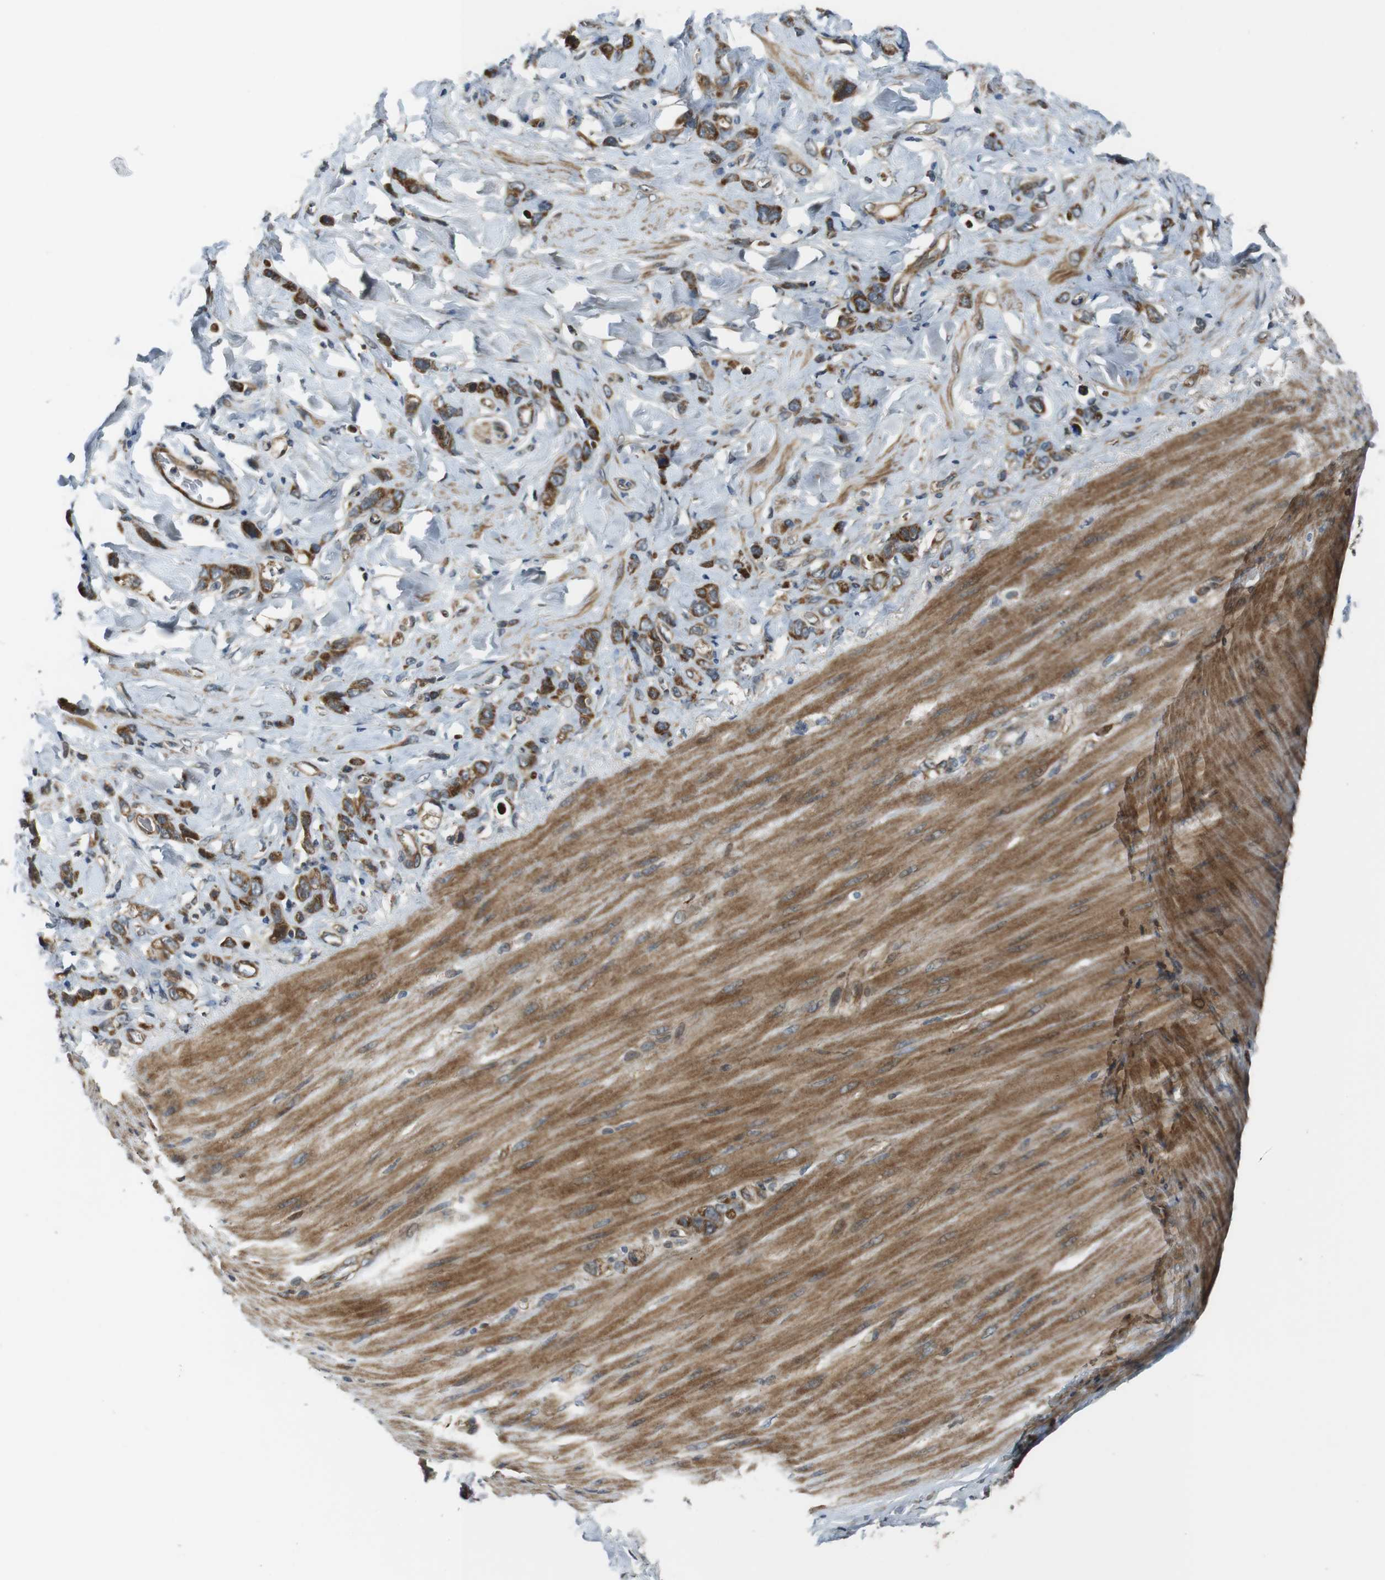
{"staining": {"intensity": "moderate", "quantity": ">75%", "location": "cytoplasmic/membranous"}, "tissue": "stomach cancer", "cell_type": "Tumor cells", "image_type": "cancer", "snomed": [{"axis": "morphology", "description": "Normal tissue, NOS"}, {"axis": "morphology", "description": "Adenocarcinoma, NOS"}, {"axis": "topography", "description": "Stomach"}], "caption": "Immunohistochemical staining of adenocarcinoma (stomach) displays moderate cytoplasmic/membranous protein positivity in approximately >75% of tumor cells.", "gene": "IFFO2", "patient": {"sex": "male", "age": 82}}